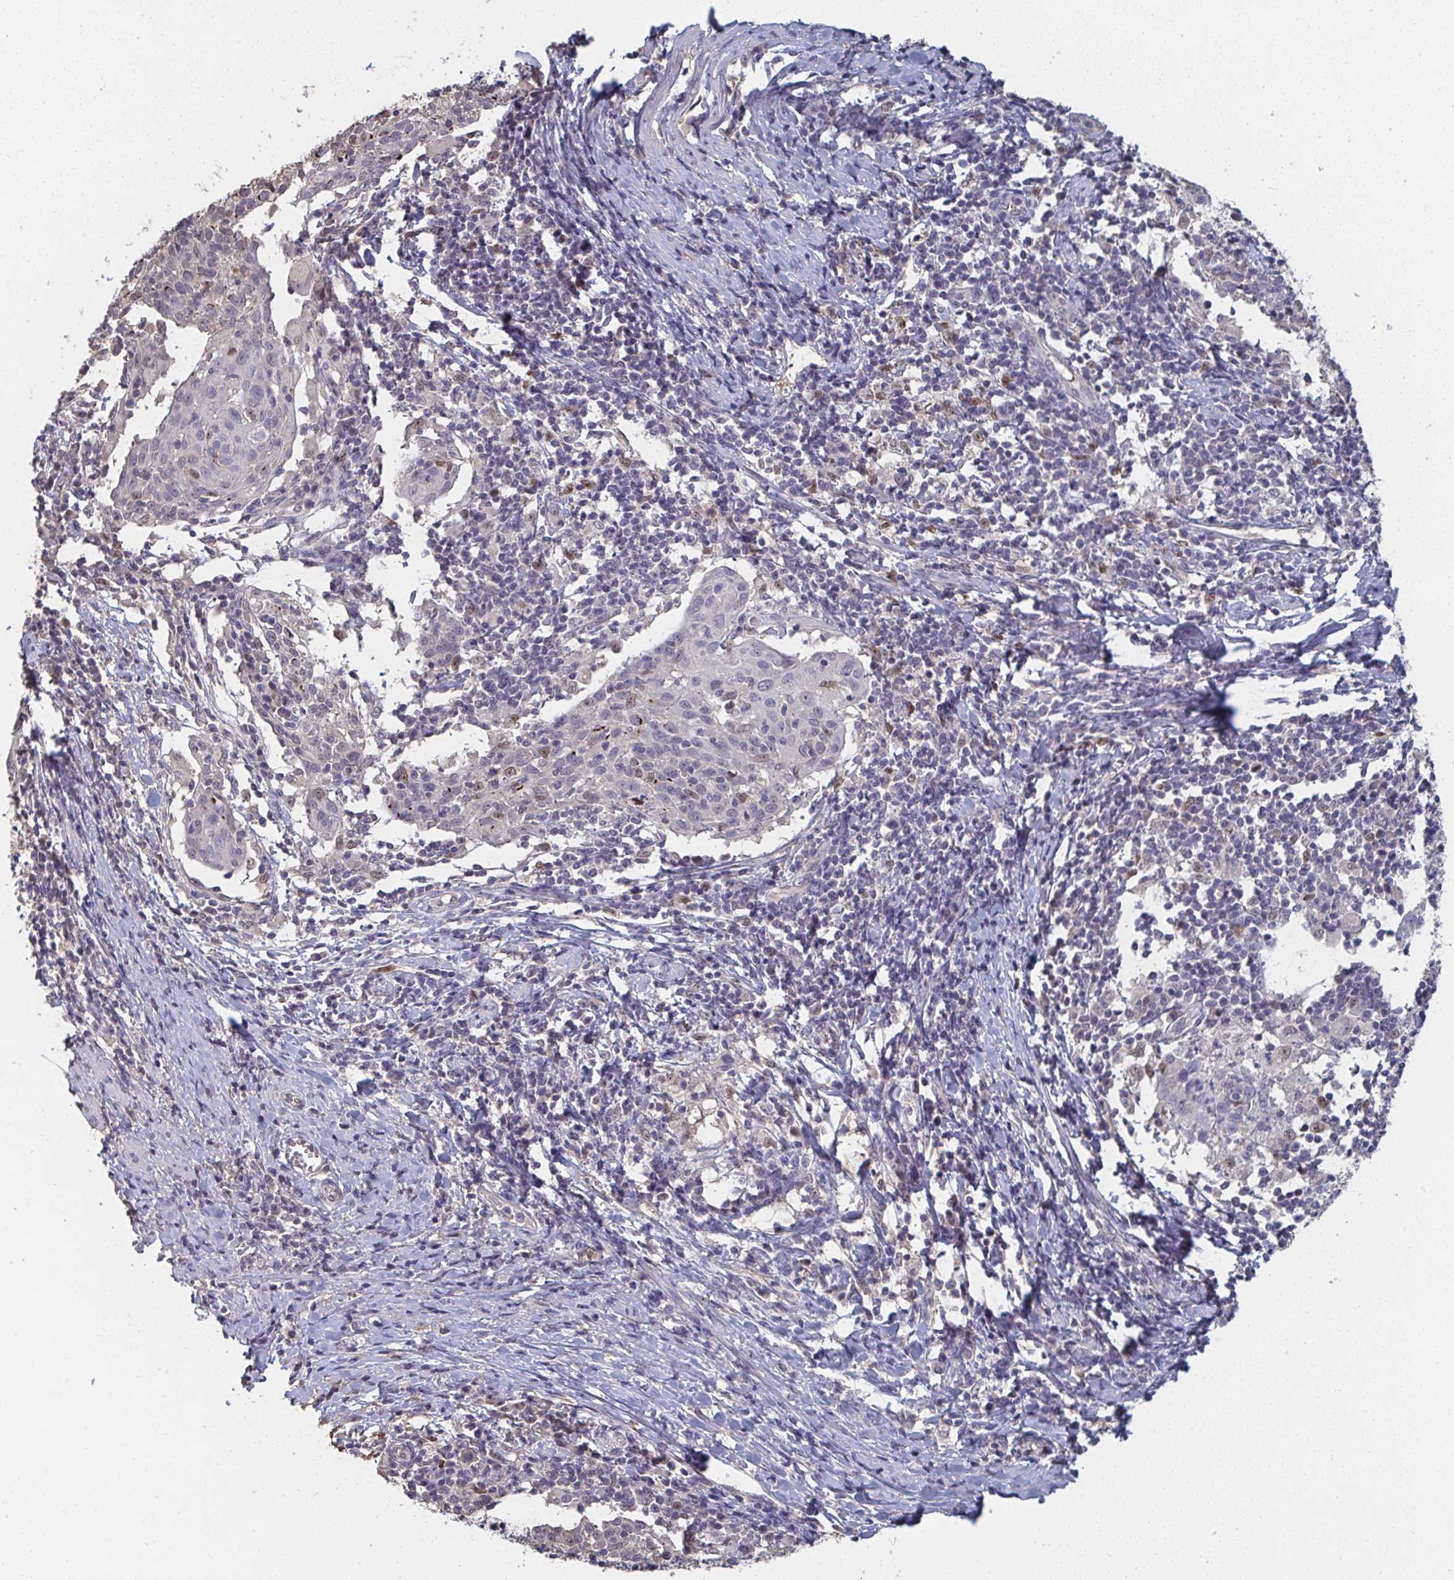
{"staining": {"intensity": "moderate", "quantity": "<25%", "location": "nuclear"}, "tissue": "cervical cancer", "cell_type": "Tumor cells", "image_type": "cancer", "snomed": [{"axis": "morphology", "description": "Squamous cell carcinoma, NOS"}, {"axis": "topography", "description": "Cervix"}], "caption": "Approximately <25% of tumor cells in cervical cancer show moderate nuclear protein expression as visualized by brown immunohistochemical staining.", "gene": "LIX1", "patient": {"sex": "female", "age": 52}}